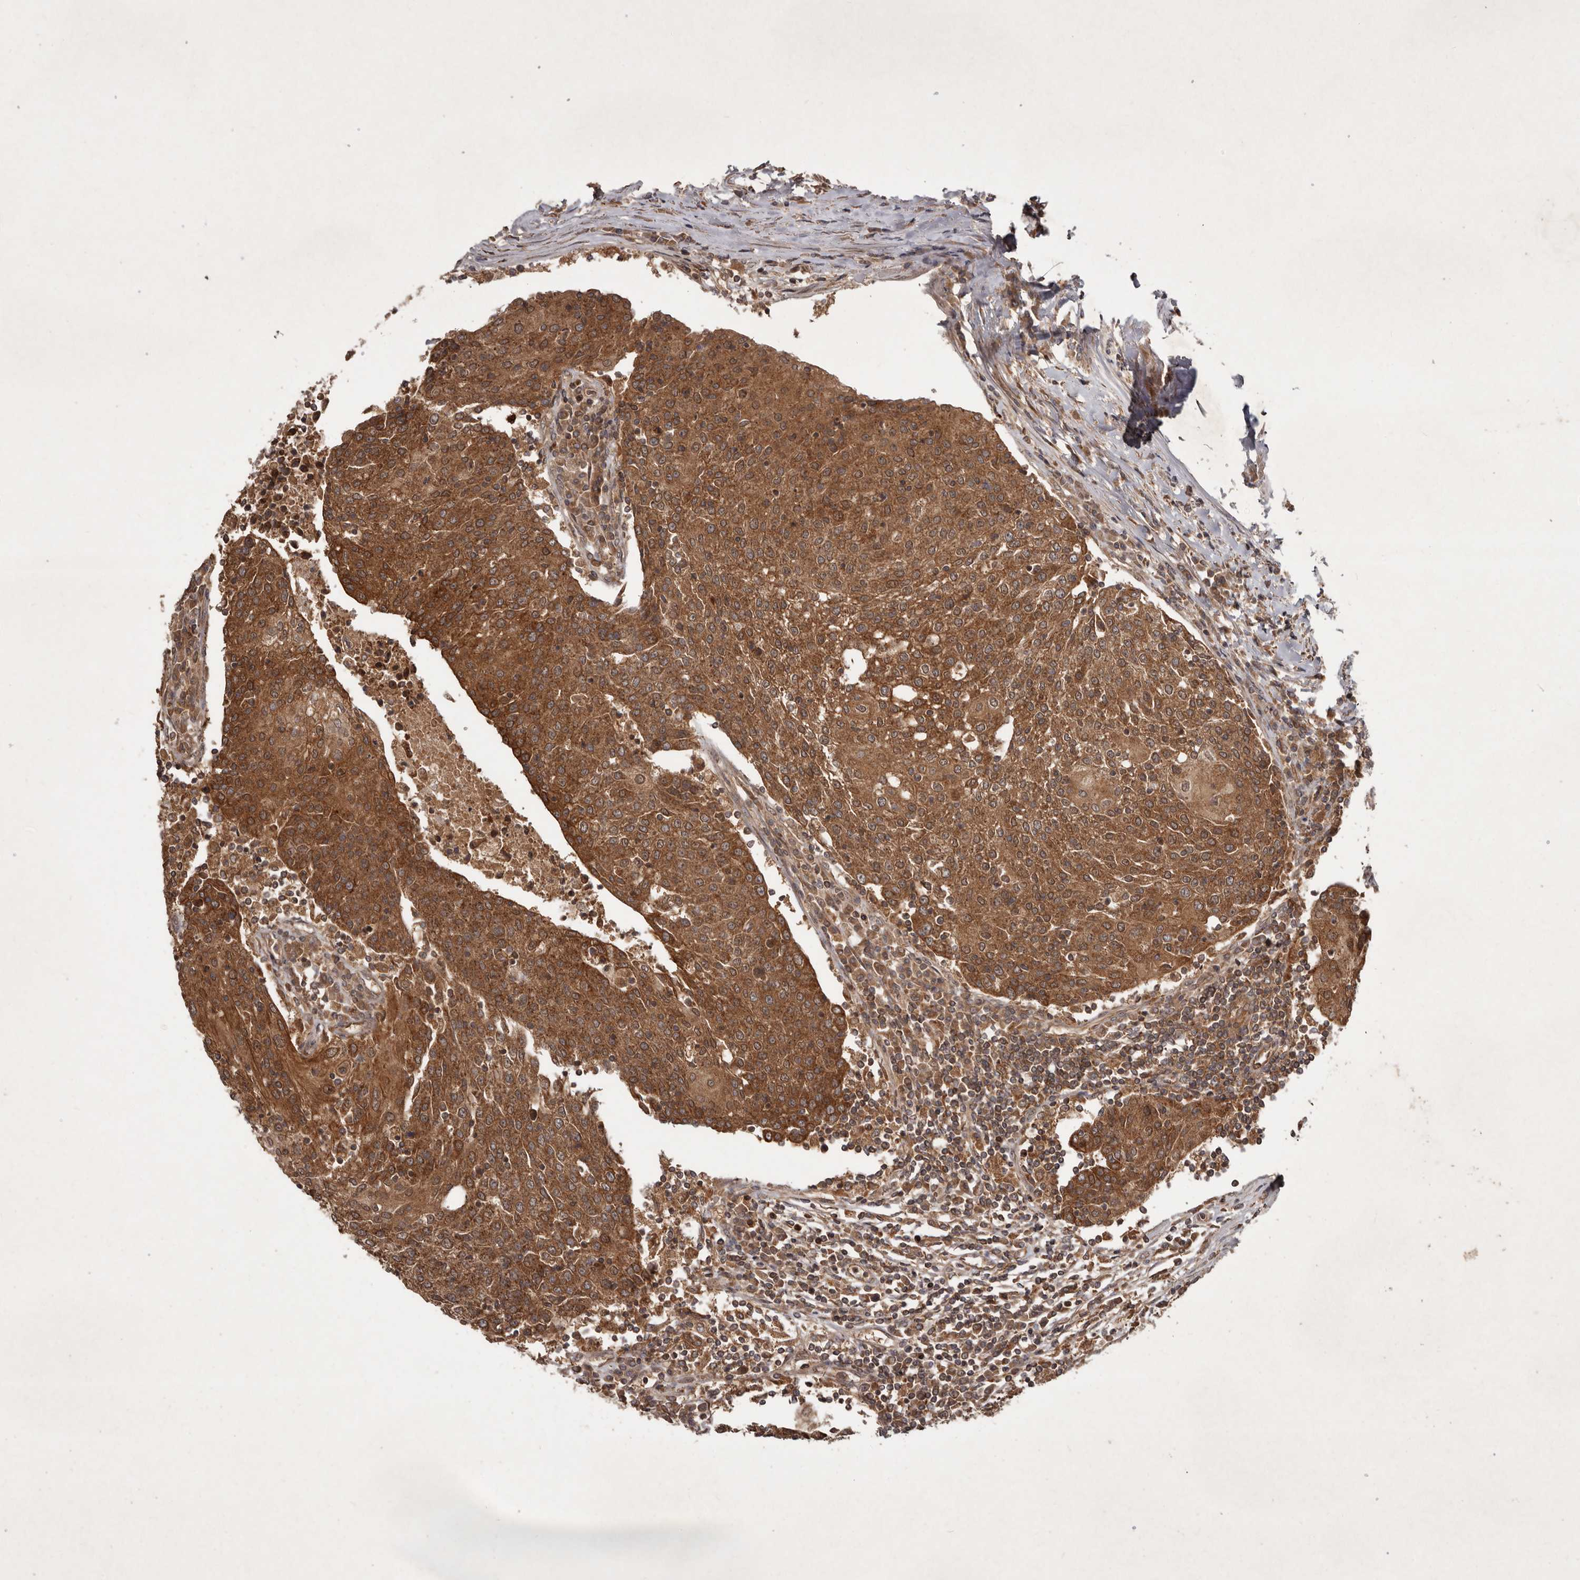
{"staining": {"intensity": "strong", "quantity": ">75%", "location": "cytoplasmic/membranous"}, "tissue": "urothelial cancer", "cell_type": "Tumor cells", "image_type": "cancer", "snomed": [{"axis": "morphology", "description": "Urothelial carcinoma, High grade"}, {"axis": "topography", "description": "Urinary bladder"}], "caption": "IHC photomicrograph of neoplastic tissue: urothelial carcinoma (high-grade) stained using immunohistochemistry demonstrates high levels of strong protein expression localized specifically in the cytoplasmic/membranous of tumor cells, appearing as a cytoplasmic/membranous brown color.", "gene": "STK36", "patient": {"sex": "female", "age": 85}}